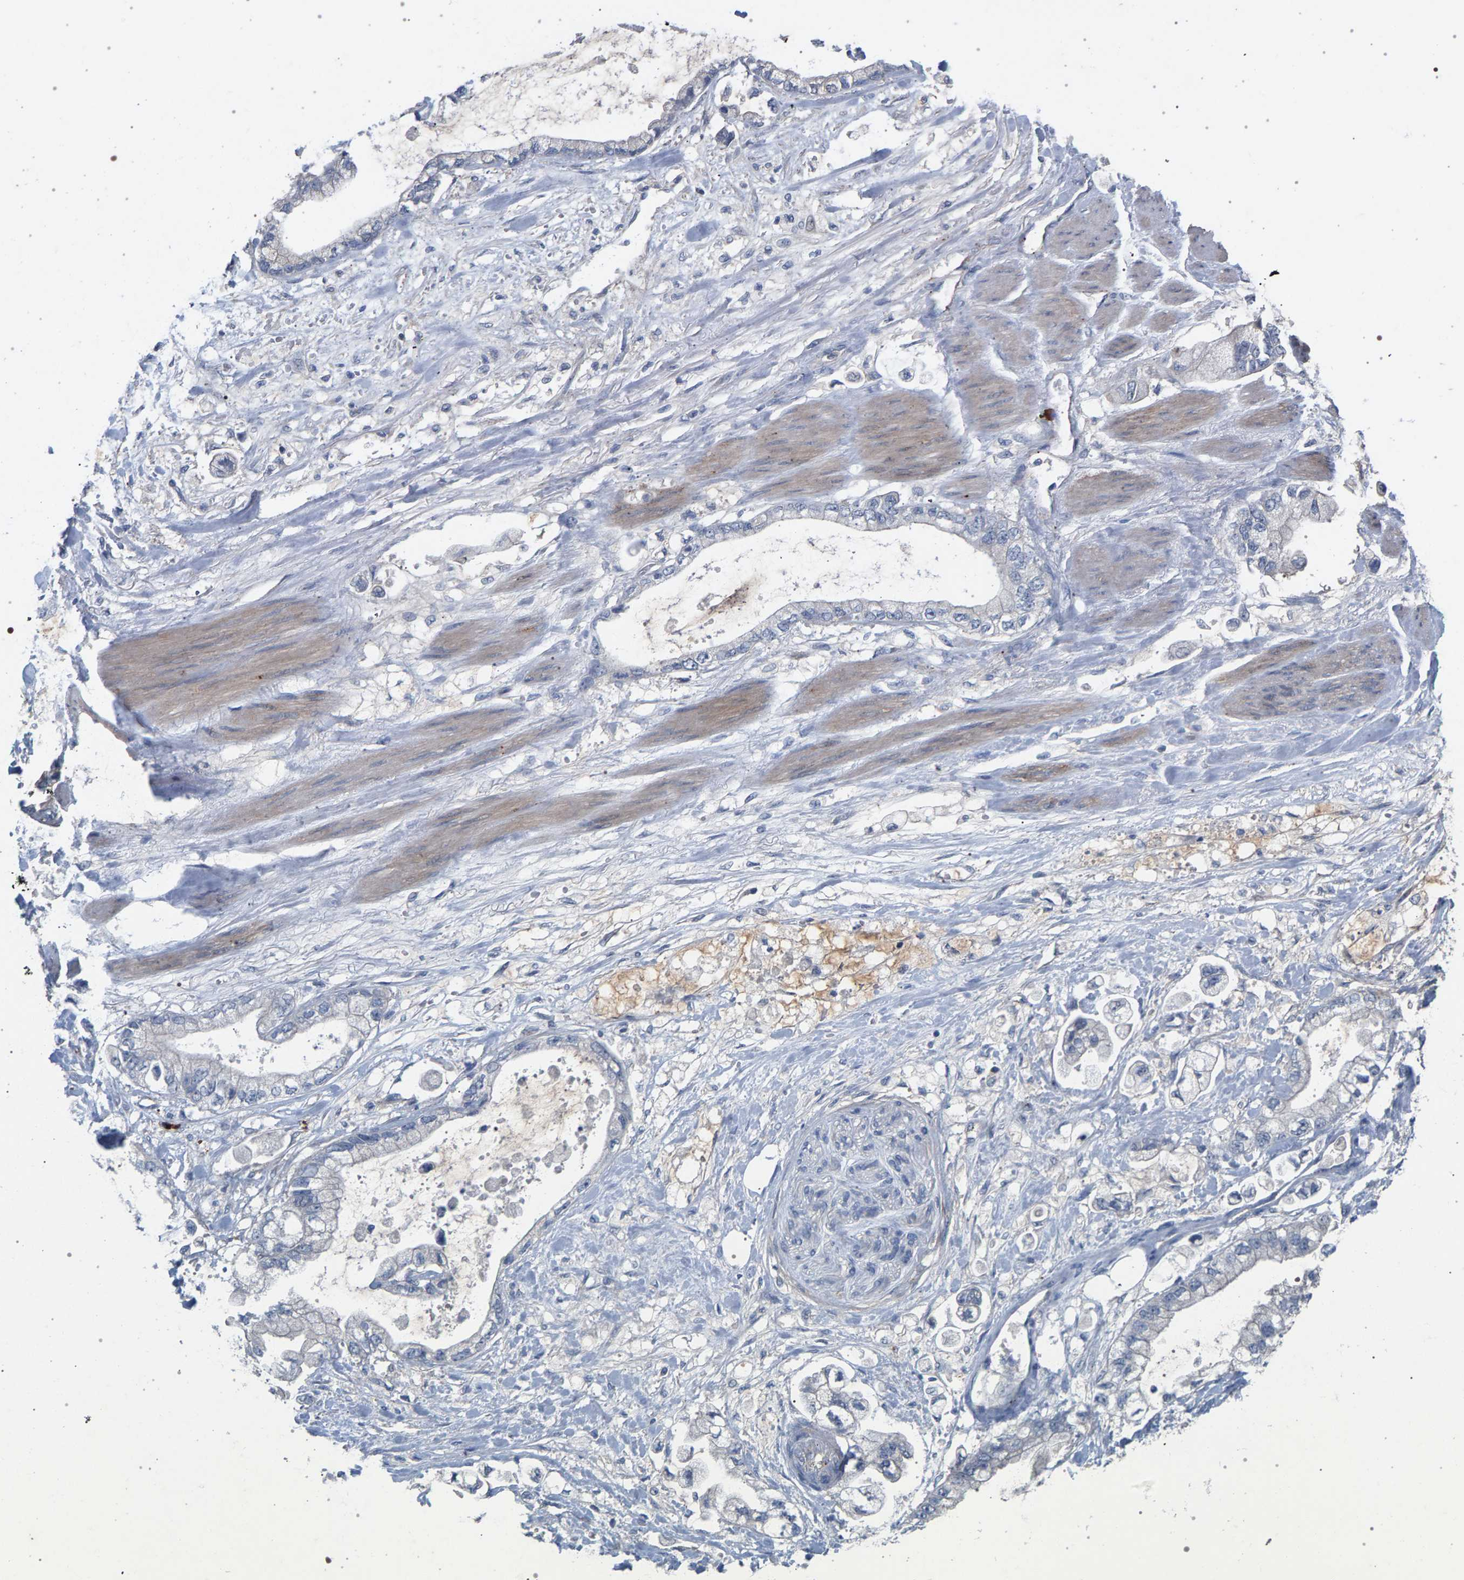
{"staining": {"intensity": "negative", "quantity": "none", "location": "none"}, "tissue": "stomach cancer", "cell_type": "Tumor cells", "image_type": "cancer", "snomed": [{"axis": "morphology", "description": "Normal tissue, NOS"}, {"axis": "morphology", "description": "Adenocarcinoma, NOS"}, {"axis": "topography", "description": "Stomach"}], "caption": "An image of human stomach cancer (adenocarcinoma) is negative for staining in tumor cells.", "gene": "MAMDC2", "patient": {"sex": "male", "age": 62}}